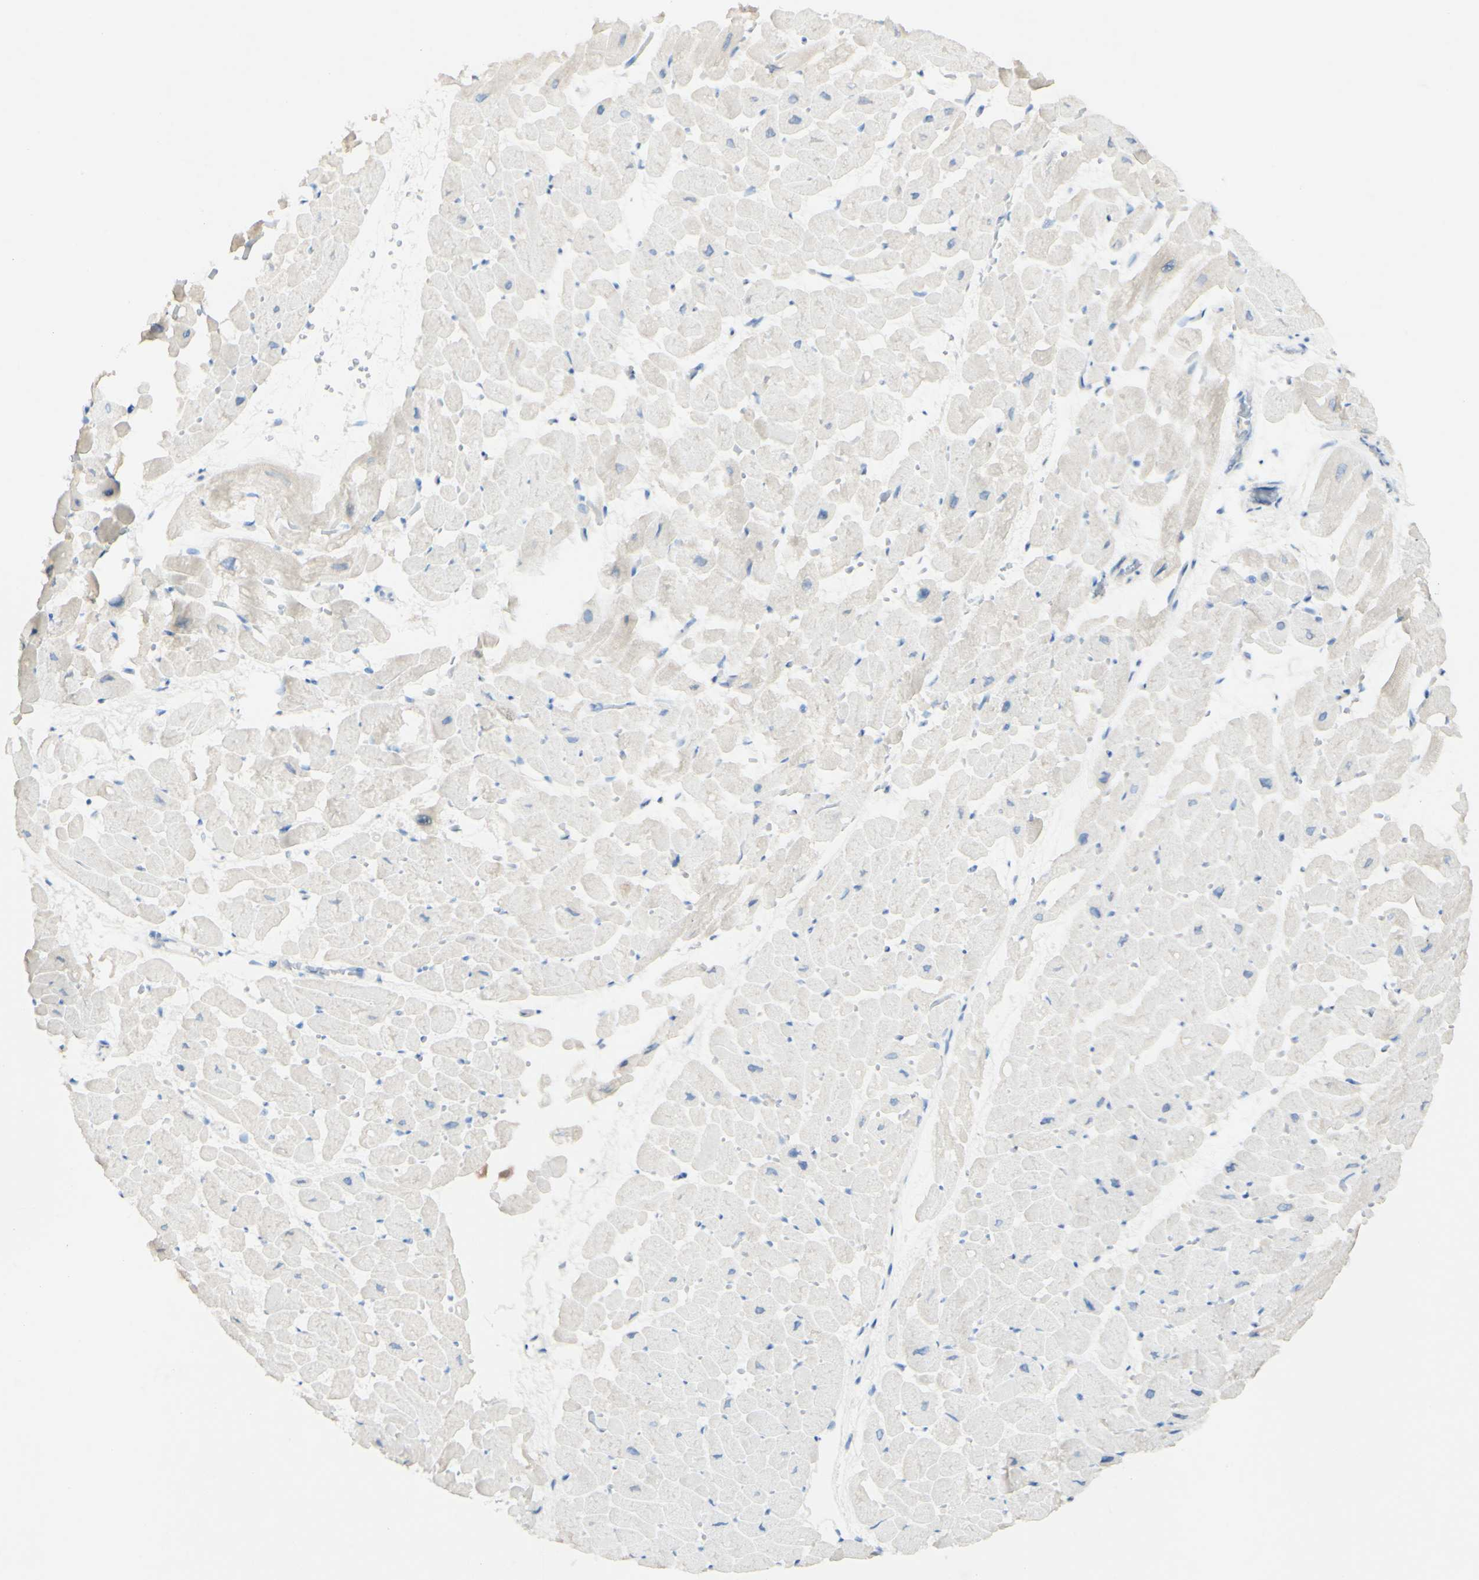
{"staining": {"intensity": "negative", "quantity": "none", "location": "none"}, "tissue": "heart muscle", "cell_type": "Cardiomyocytes", "image_type": "normal", "snomed": [{"axis": "morphology", "description": "Normal tissue, NOS"}, {"axis": "topography", "description": "Heart"}], "caption": "This is an immunohistochemistry (IHC) image of unremarkable human heart muscle. There is no positivity in cardiomyocytes.", "gene": "FGF4", "patient": {"sex": "male", "age": 45}}